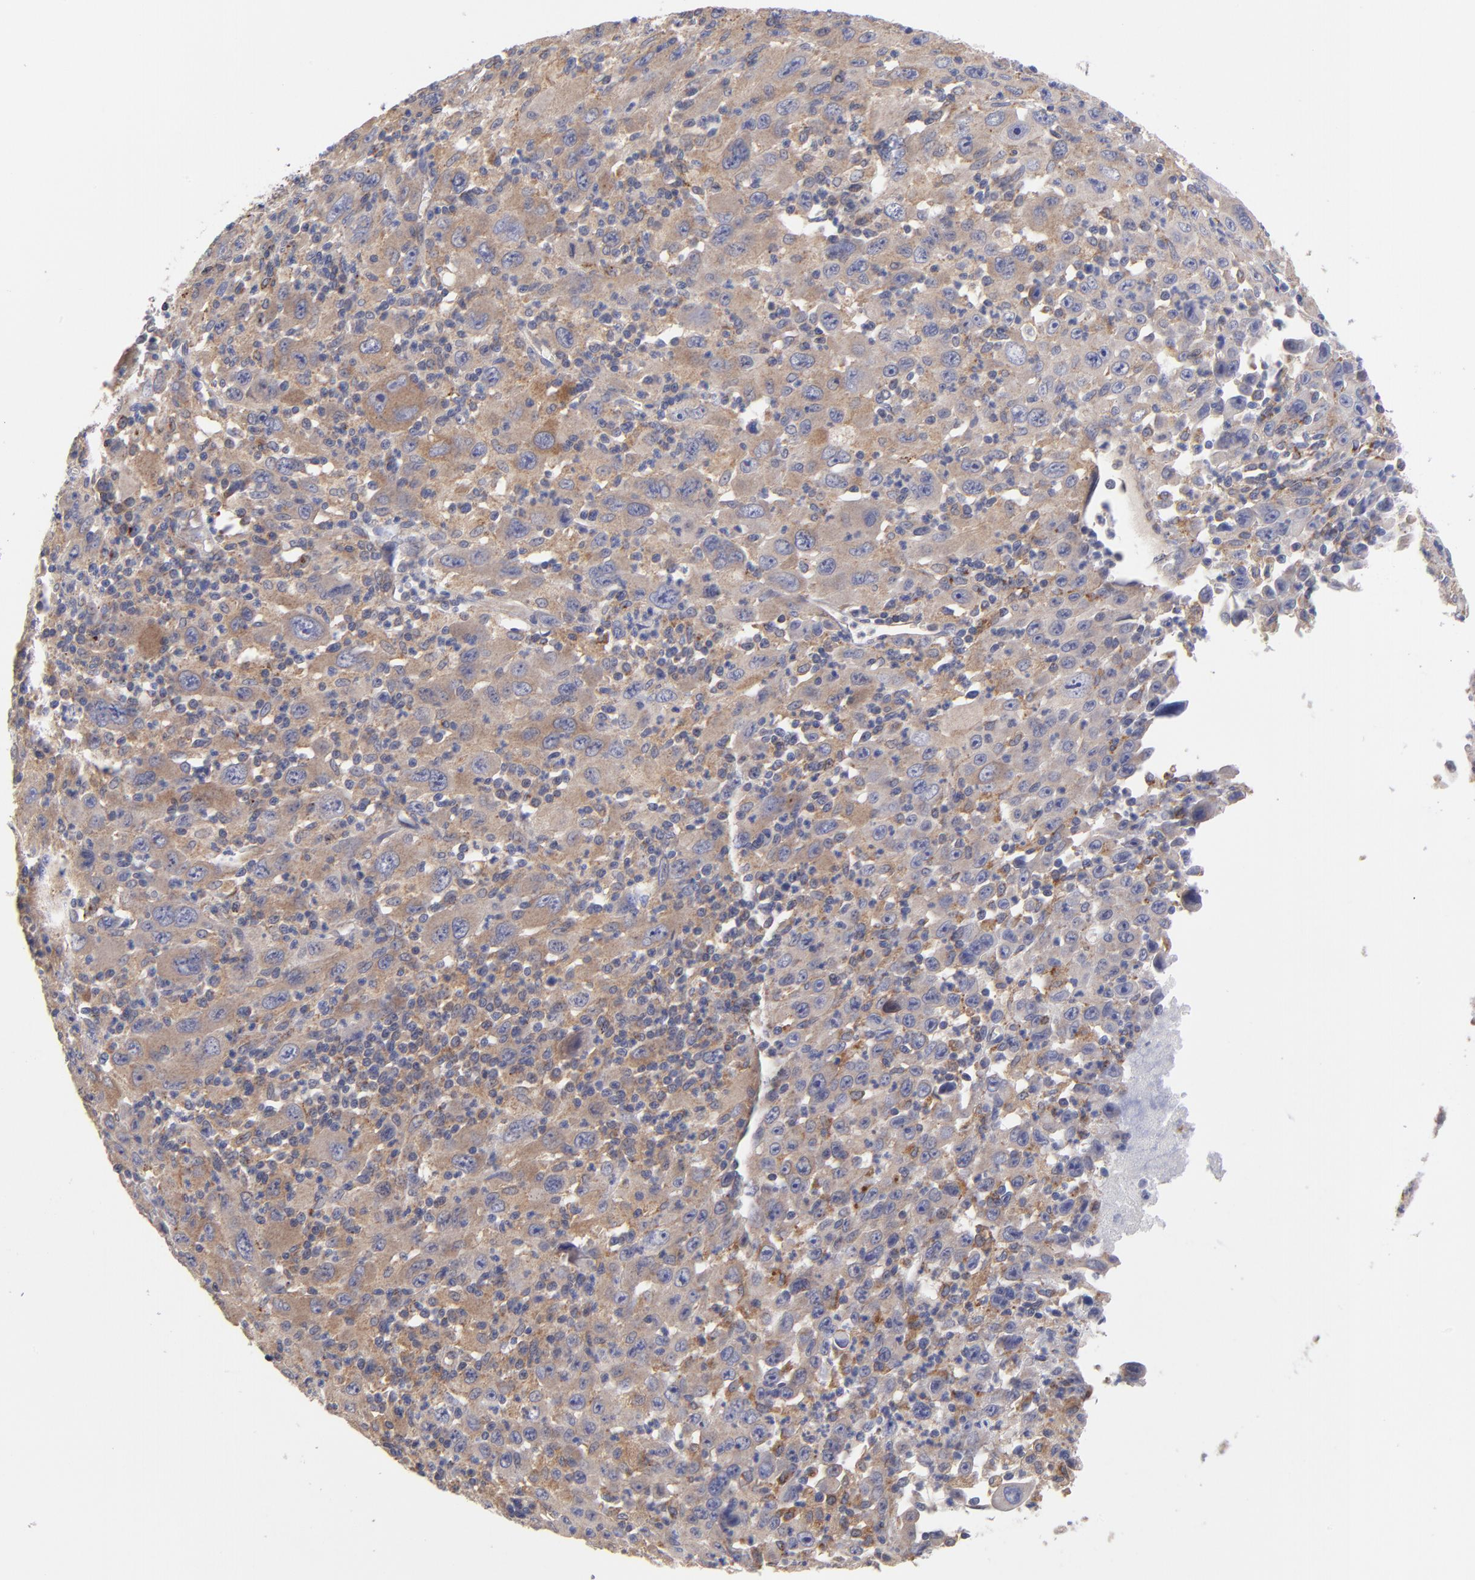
{"staining": {"intensity": "moderate", "quantity": ">75%", "location": "cytoplasmic/membranous"}, "tissue": "melanoma", "cell_type": "Tumor cells", "image_type": "cancer", "snomed": [{"axis": "morphology", "description": "Malignant melanoma, Metastatic site"}, {"axis": "topography", "description": "Skin"}], "caption": "IHC of human melanoma reveals medium levels of moderate cytoplasmic/membranous staining in about >75% of tumor cells.", "gene": "PDE4B", "patient": {"sex": "female", "age": 56}}